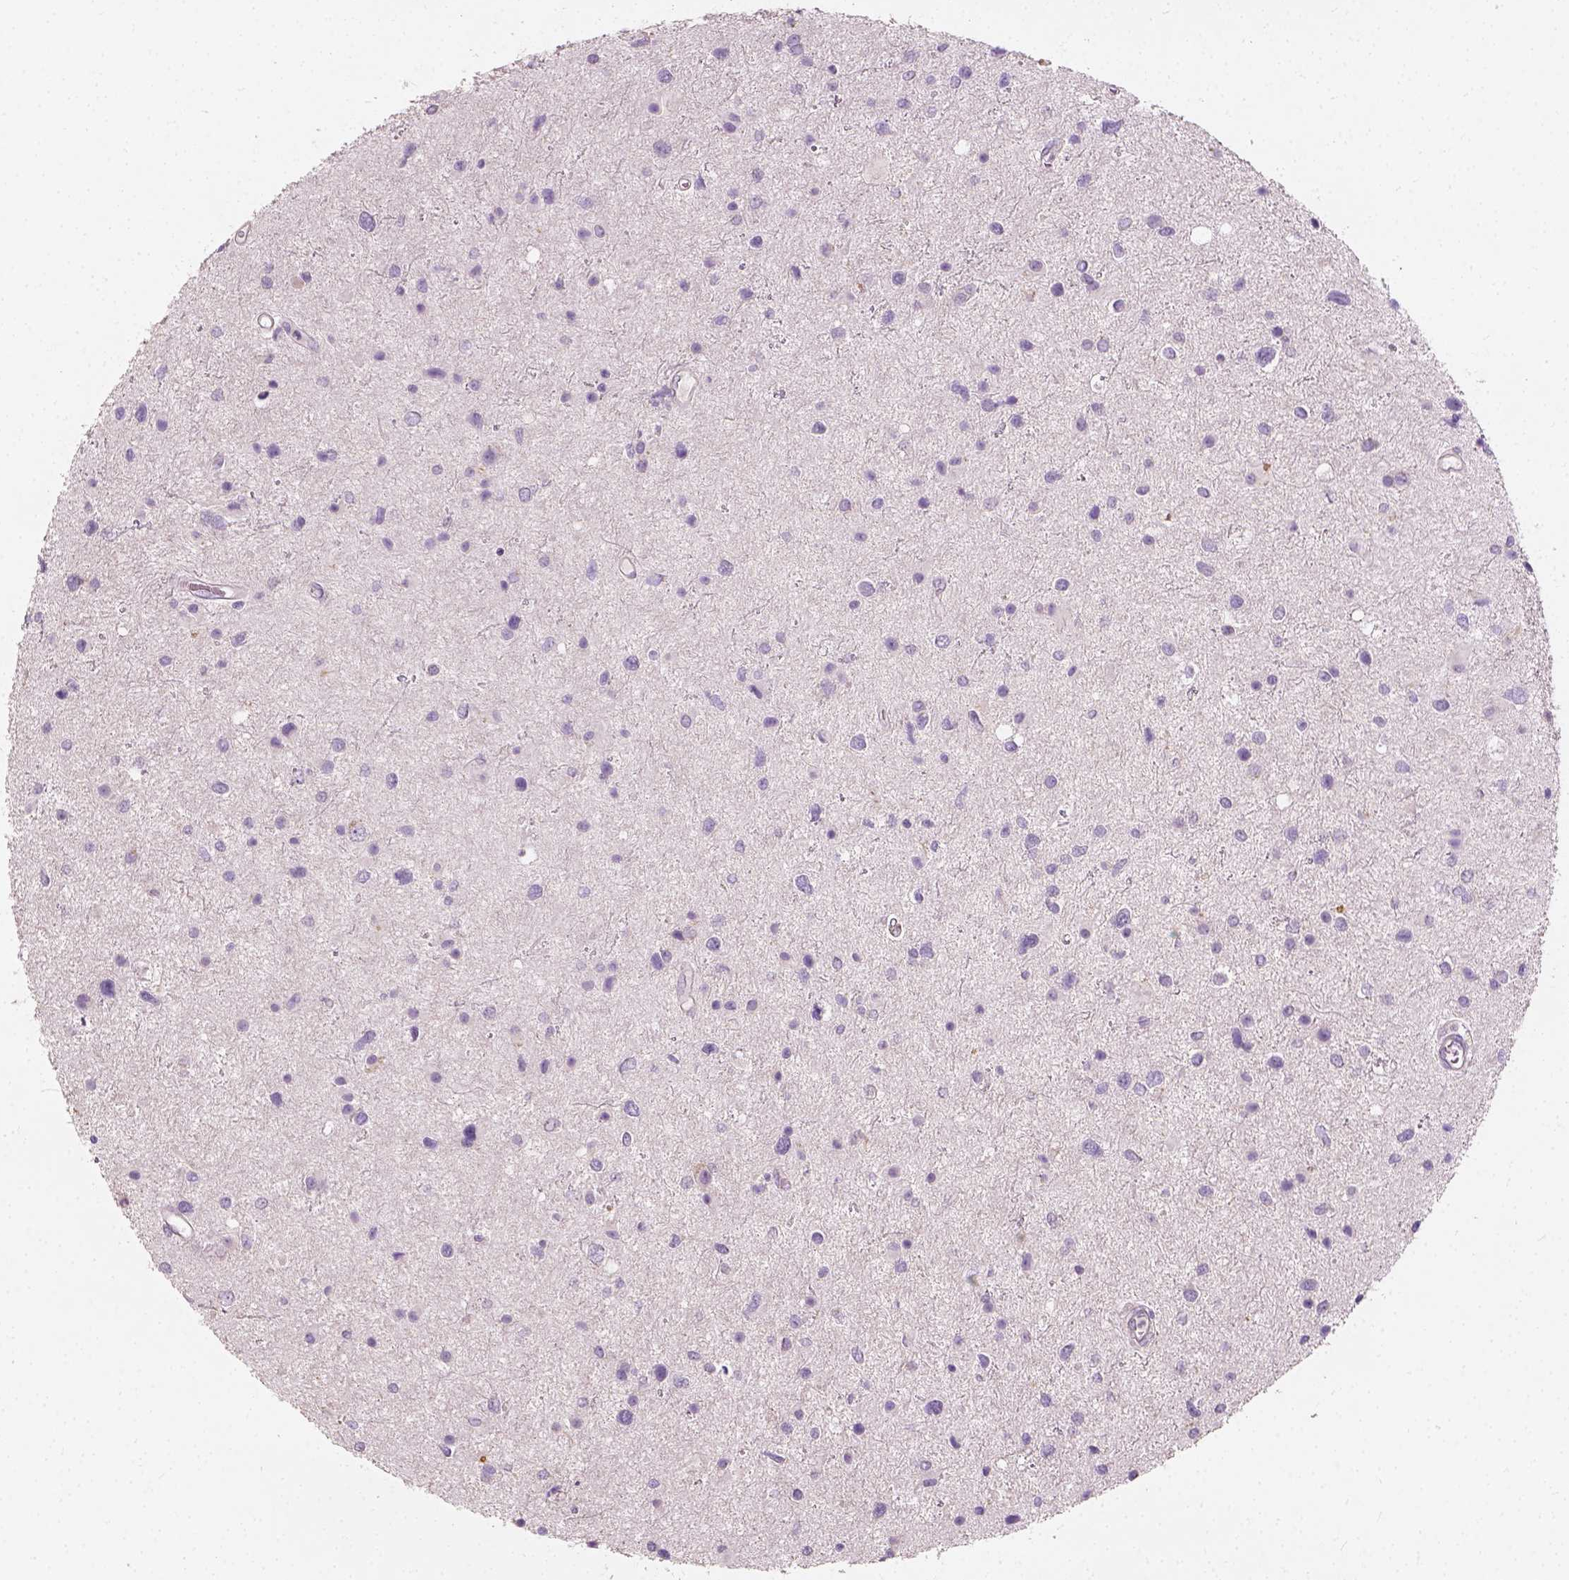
{"staining": {"intensity": "negative", "quantity": "none", "location": "none"}, "tissue": "glioma", "cell_type": "Tumor cells", "image_type": "cancer", "snomed": [{"axis": "morphology", "description": "Glioma, malignant, Low grade"}, {"axis": "topography", "description": "Brain"}], "caption": "Glioma was stained to show a protein in brown. There is no significant staining in tumor cells. (DAB (3,3'-diaminobenzidine) immunohistochemistry (IHC) visualized using brightfield microscopy, high magnification).", "gene": "DHCR24", "patient": {"sex": "female", "age": 32}}